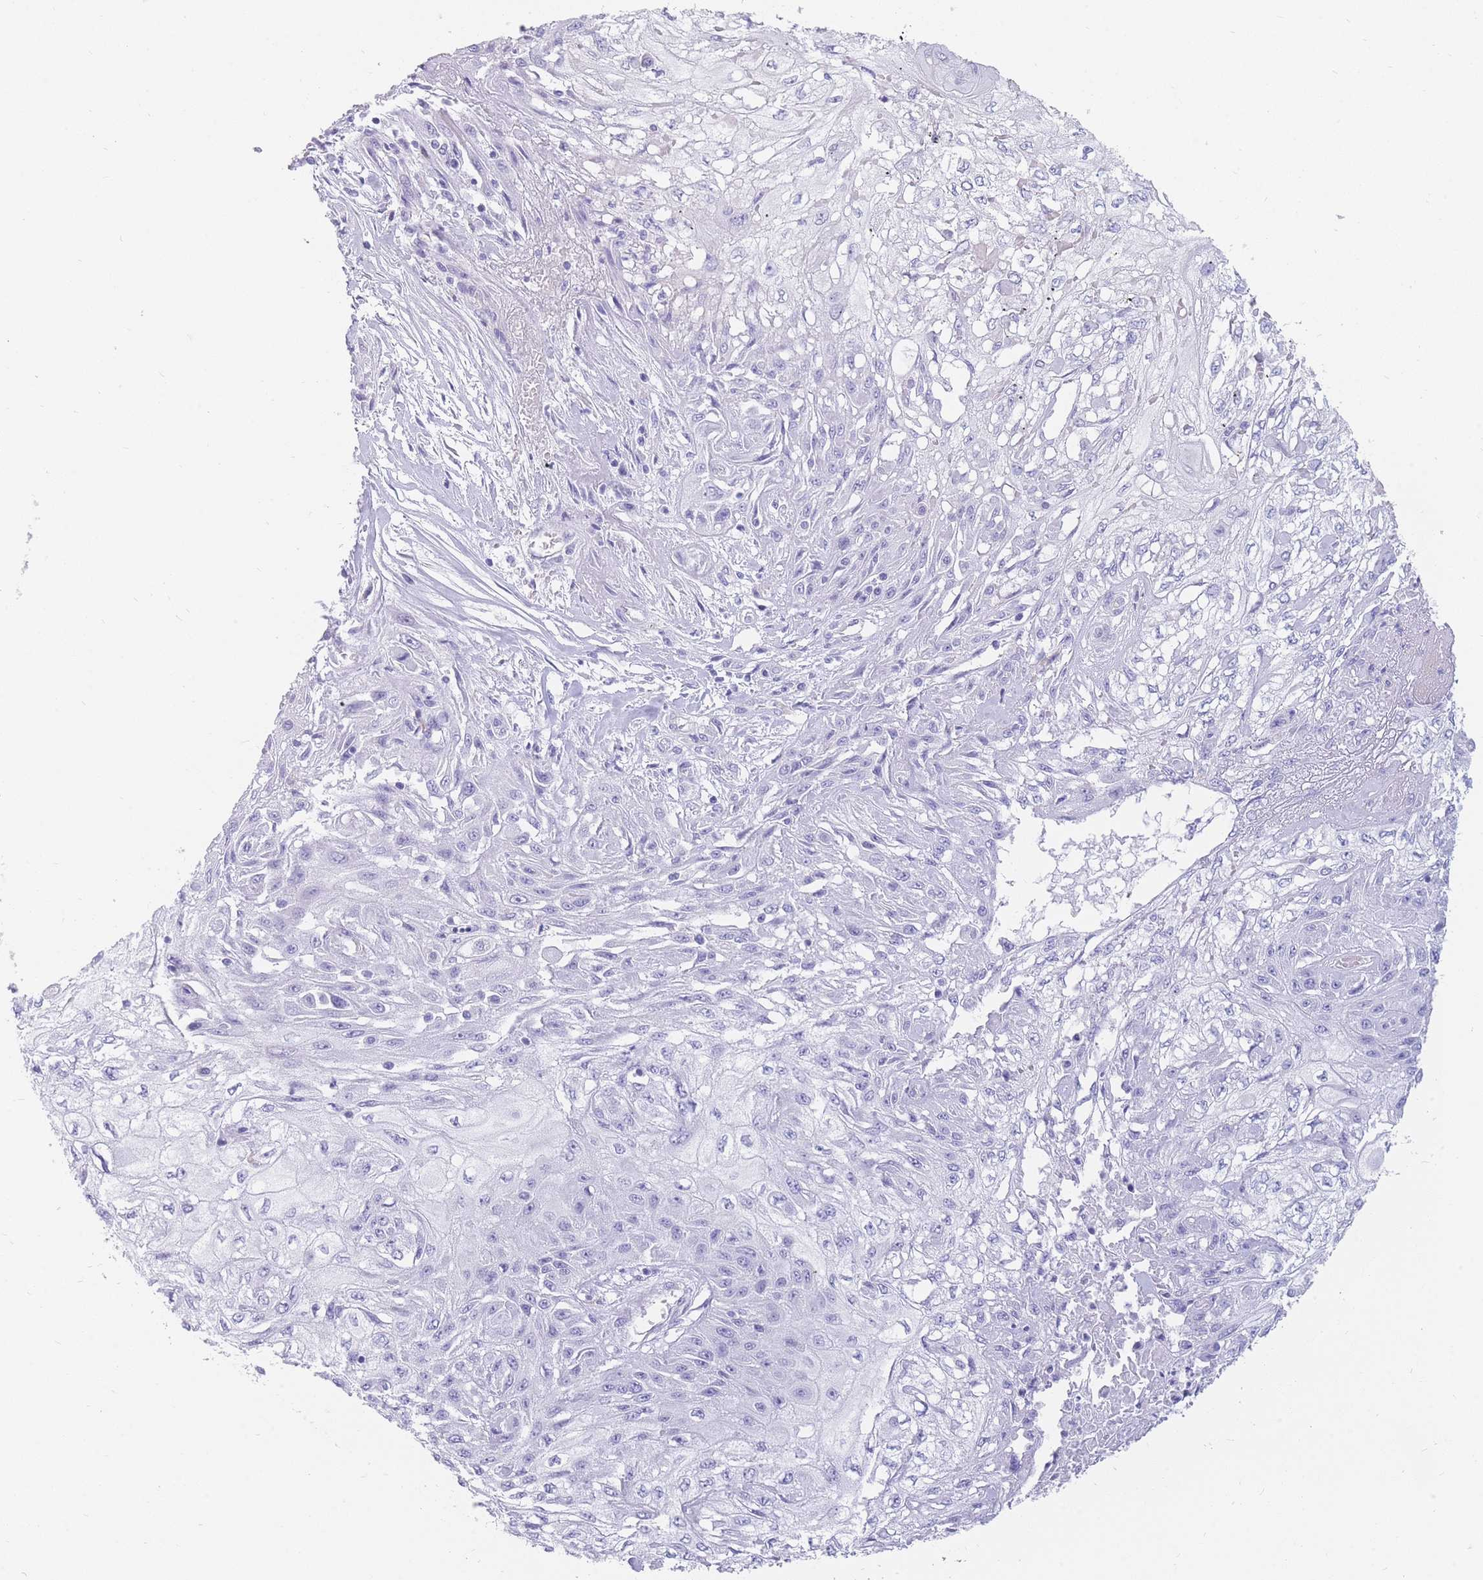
{"staining": {"intensity": "negative", "quantity": "none", "location": "none"}, "tissue": "skin cancer", "cell_type": "Tumor cells", "image_type": "cancer", "snomed": [{"axis": "morphology", "description": "Squamous cell carcinoma, NOS"}, {"axis": "morphology", "description": "Squamous cell carcinoma, metastatic, NOS"}, {"axis": "topography", "description": "Skin"}, {"axis": "topography", "description": "Lymph node"}], "caption": "DAB immunohistochemical staining of skin cancer (metastatic squamous cell carcinoma) shows no significant positivity in tumor cells.", "gene": "UPK1A", "patient": {"sex": "male", "age": 75}}